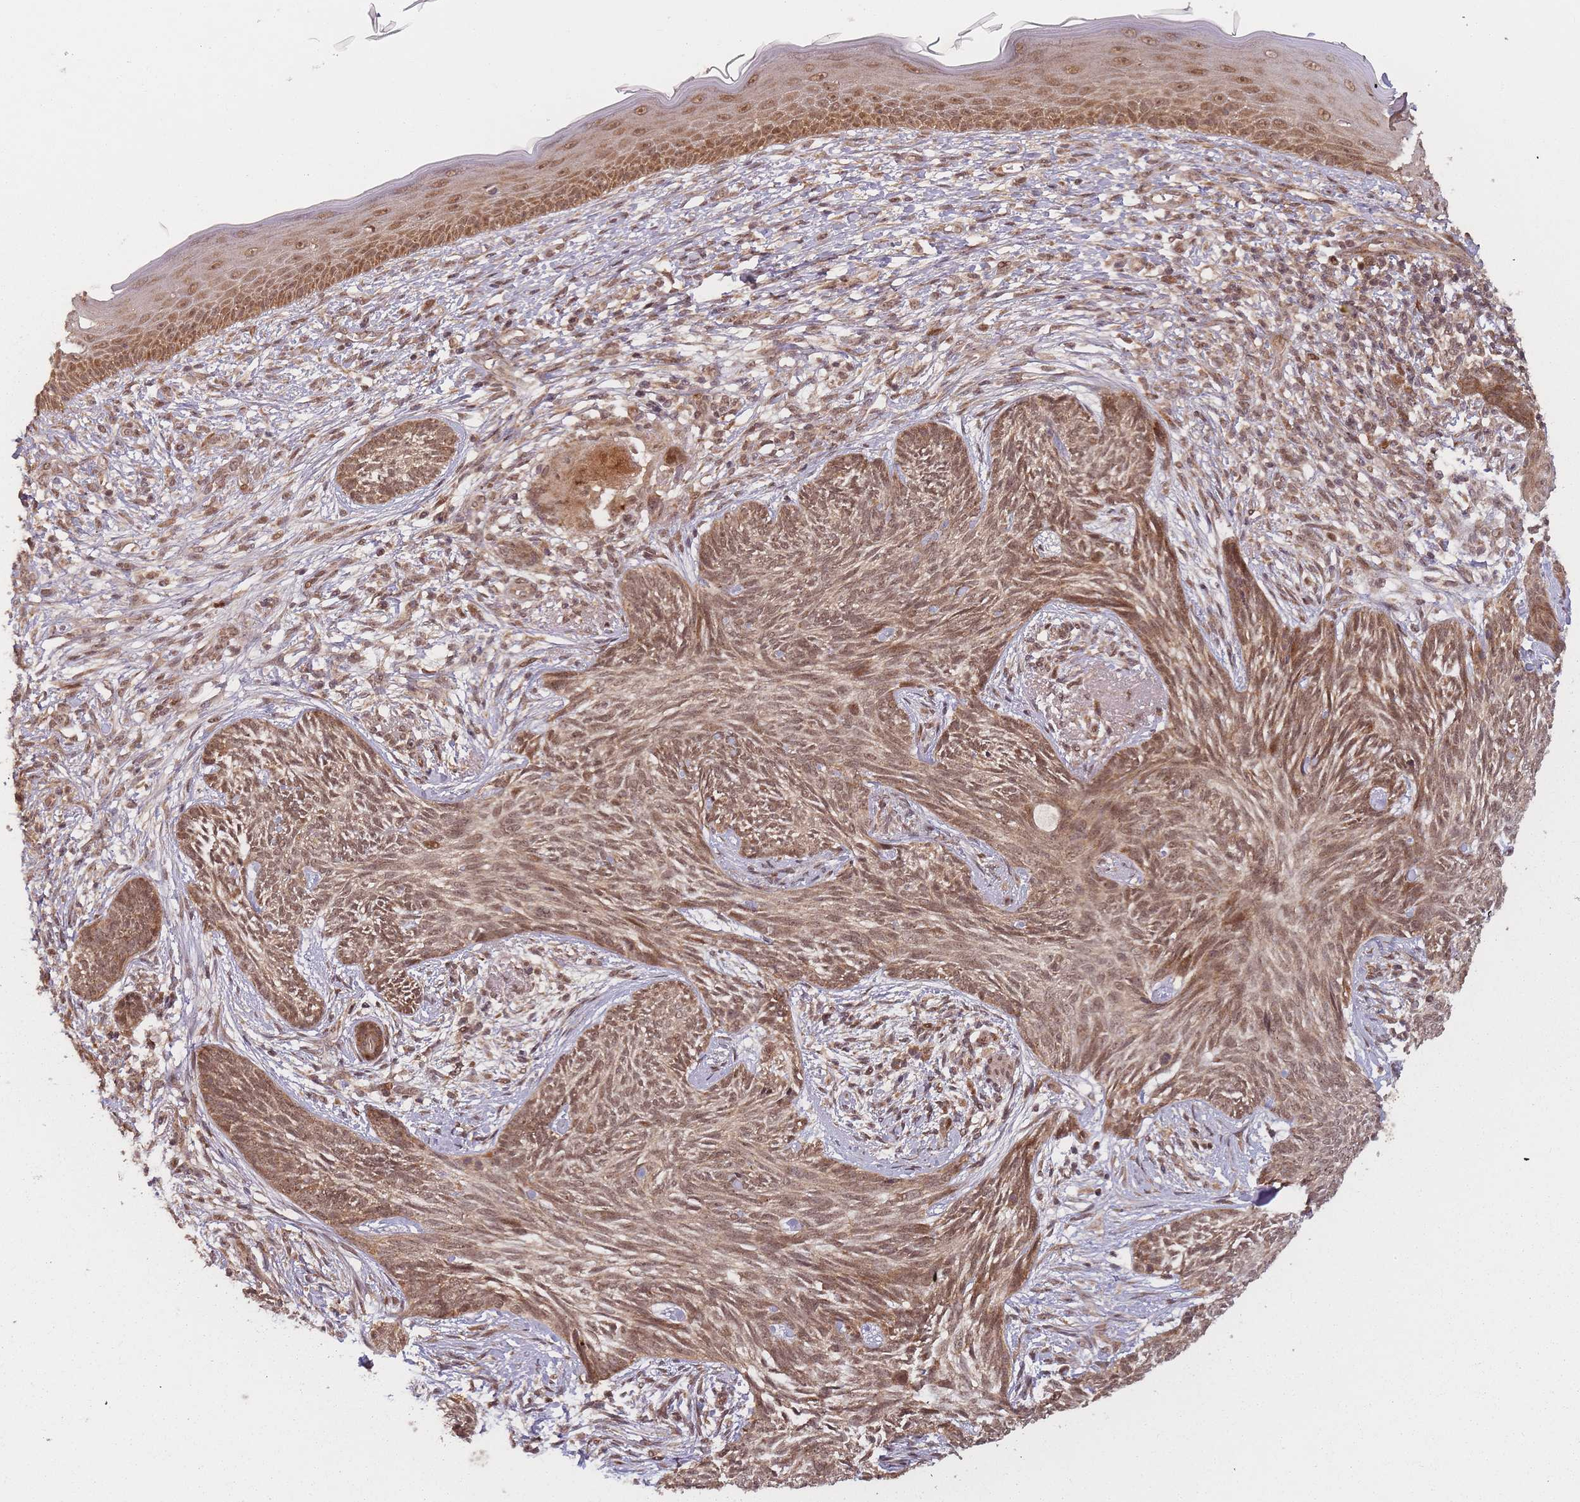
{"staining": {"intensity": "moderate", "quantity": ">75%", "location": "cytoplasmic/membranous,nuclear"}, "tissue": "skin cancer", "cell_type": "Tumor cells", "image_type": "cancer", "snomed": [{"axis": "morphology", "description": "Basal cell carcinoma"}, {"axis": "topography", "description": "Skin"}], "caption": "Immunohistochemical staining of skin basal cell carcinoma exhibits moderate cytoplasmic/membranous and nuclear protein expression in approximately >75% of tumor cells.", "gene": "ZNF497", "patient": {"sex": "male", "age": 73}}